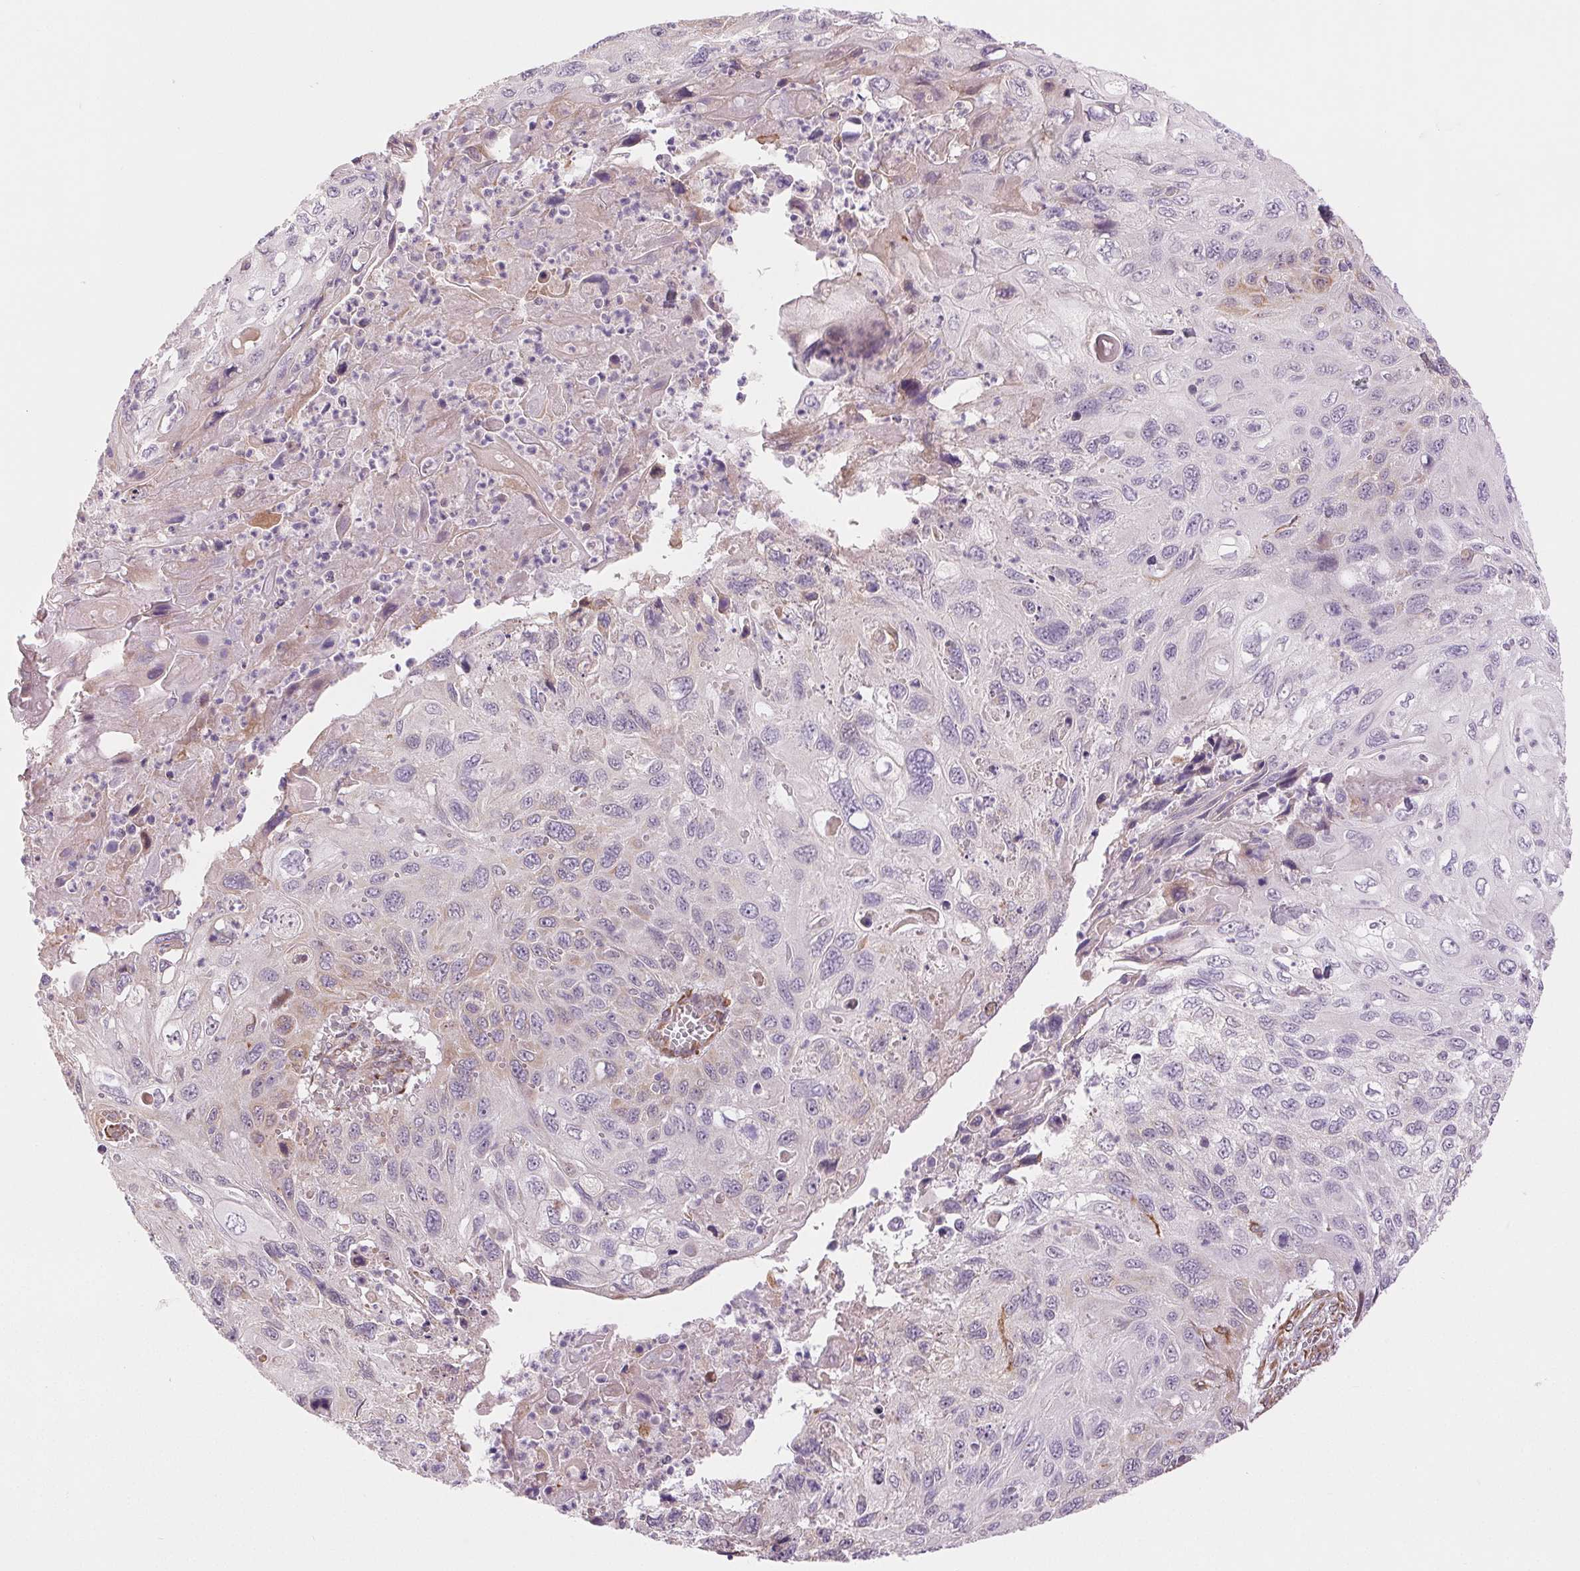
{"staining": {"intensity": "negative", "quantity": "none", "location": "none"}, "tissue": "cervical cancer", "cell_type": "Tumor cells", "image_type": "cancer", "snomed": [{"axis": "morphology", "description": "Squamous cell carcinoma, NOS"}, {"axis": "topography", "description": "Cervix"}], "caption": "Tumor cells show no significant protein staining in cervical cancer.", "gene": "METTL17", "patient": {"sex": "female", "age": 70}}